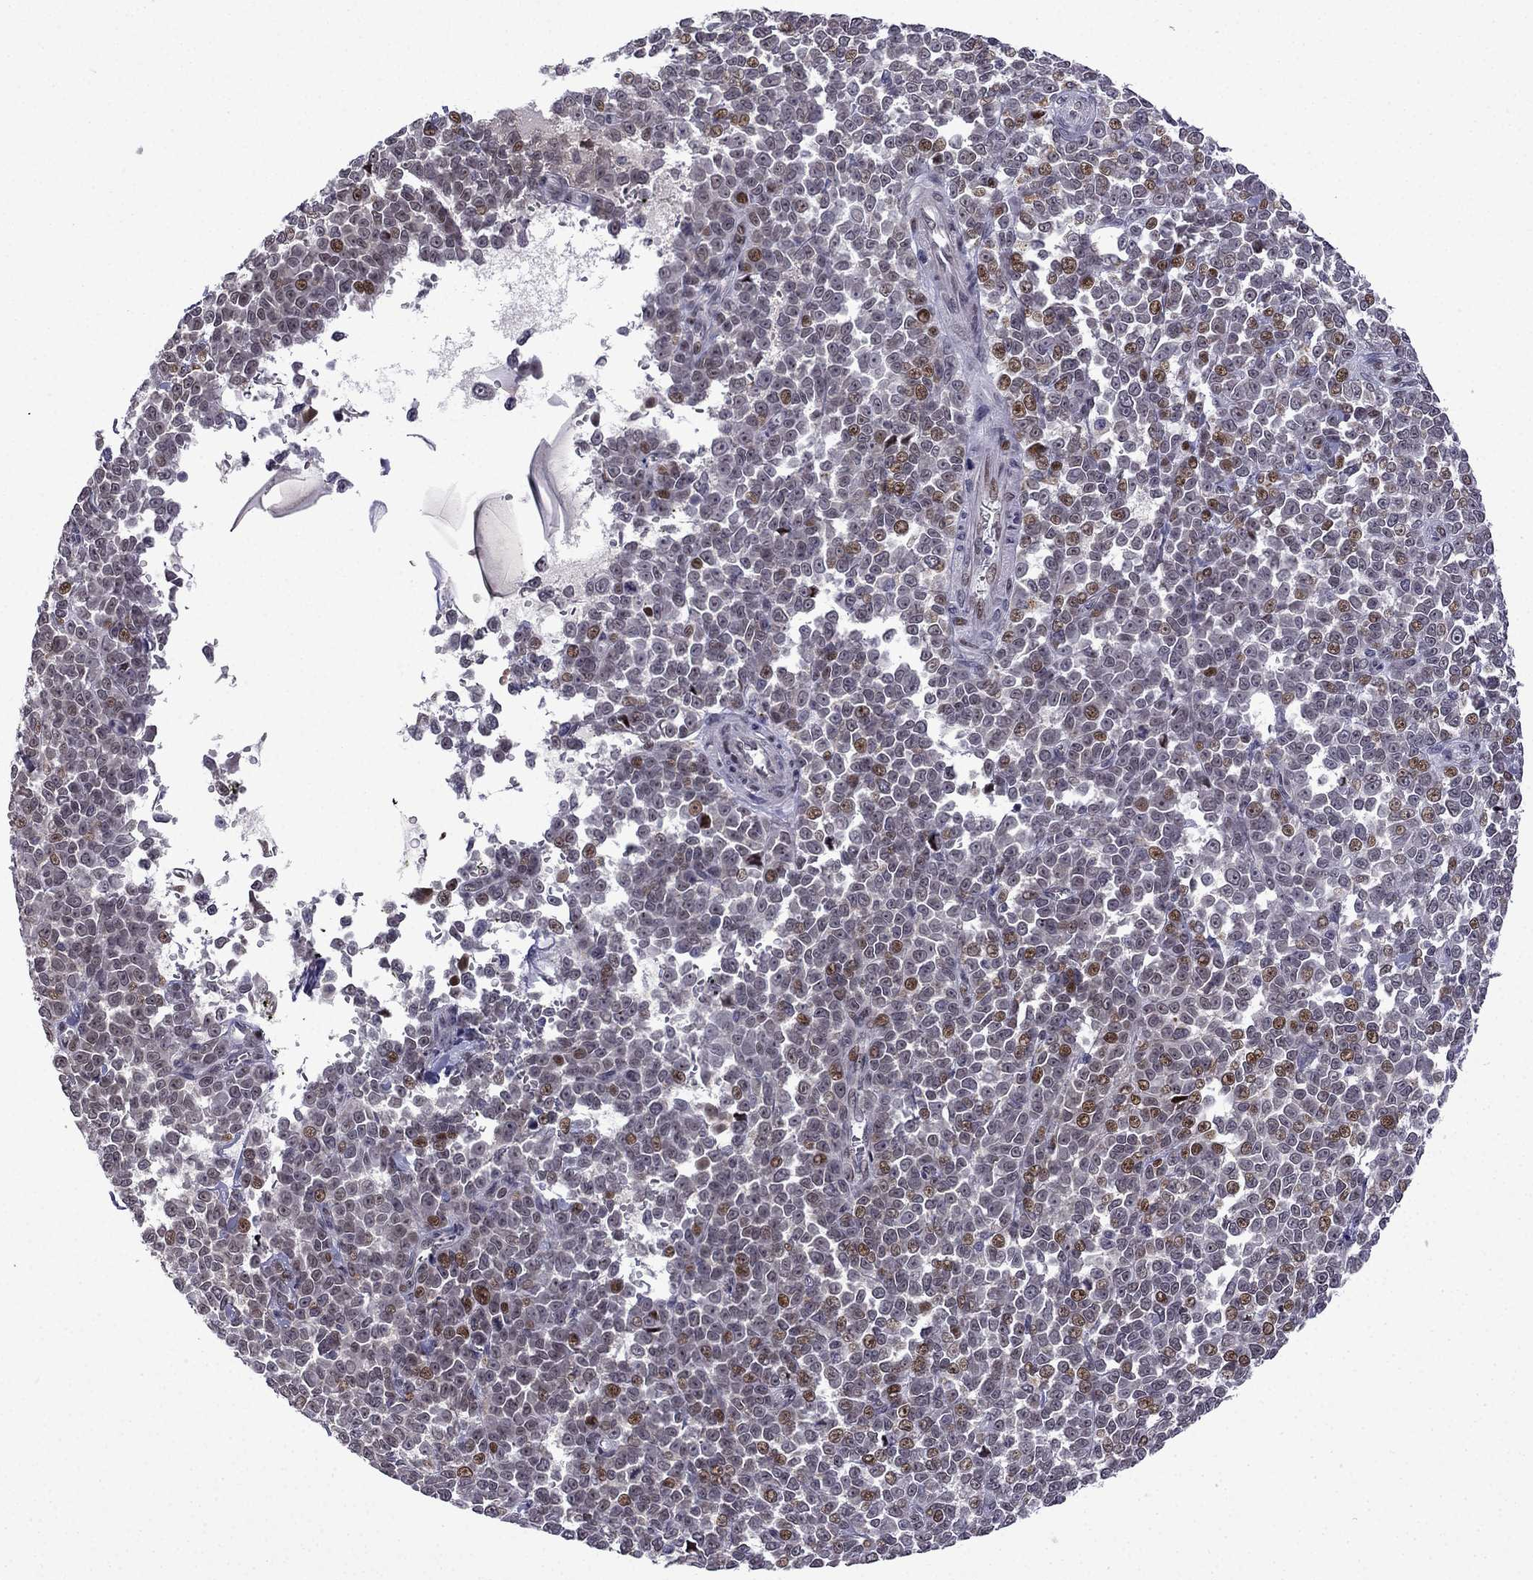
{"staining": {"intensity": "moderate", "quantity": "<25%", "location": "nuclear"}, "tissue": "melanoma", "cell_type": "Tumor cells", "image_type": "cancer", "snomed": [{"axis": "morphology", "description": "Malignant melanoma, NOS"}, {"axis": "topography", "description": "Skin"}], "caption": "This is a histology image of immunohistochemistry staining of malignant melanoma, which shows moderate expression in the nuclear of tumor cells.", "gene": "FGF3", "patient": {"sex": "female", "age": 95}}